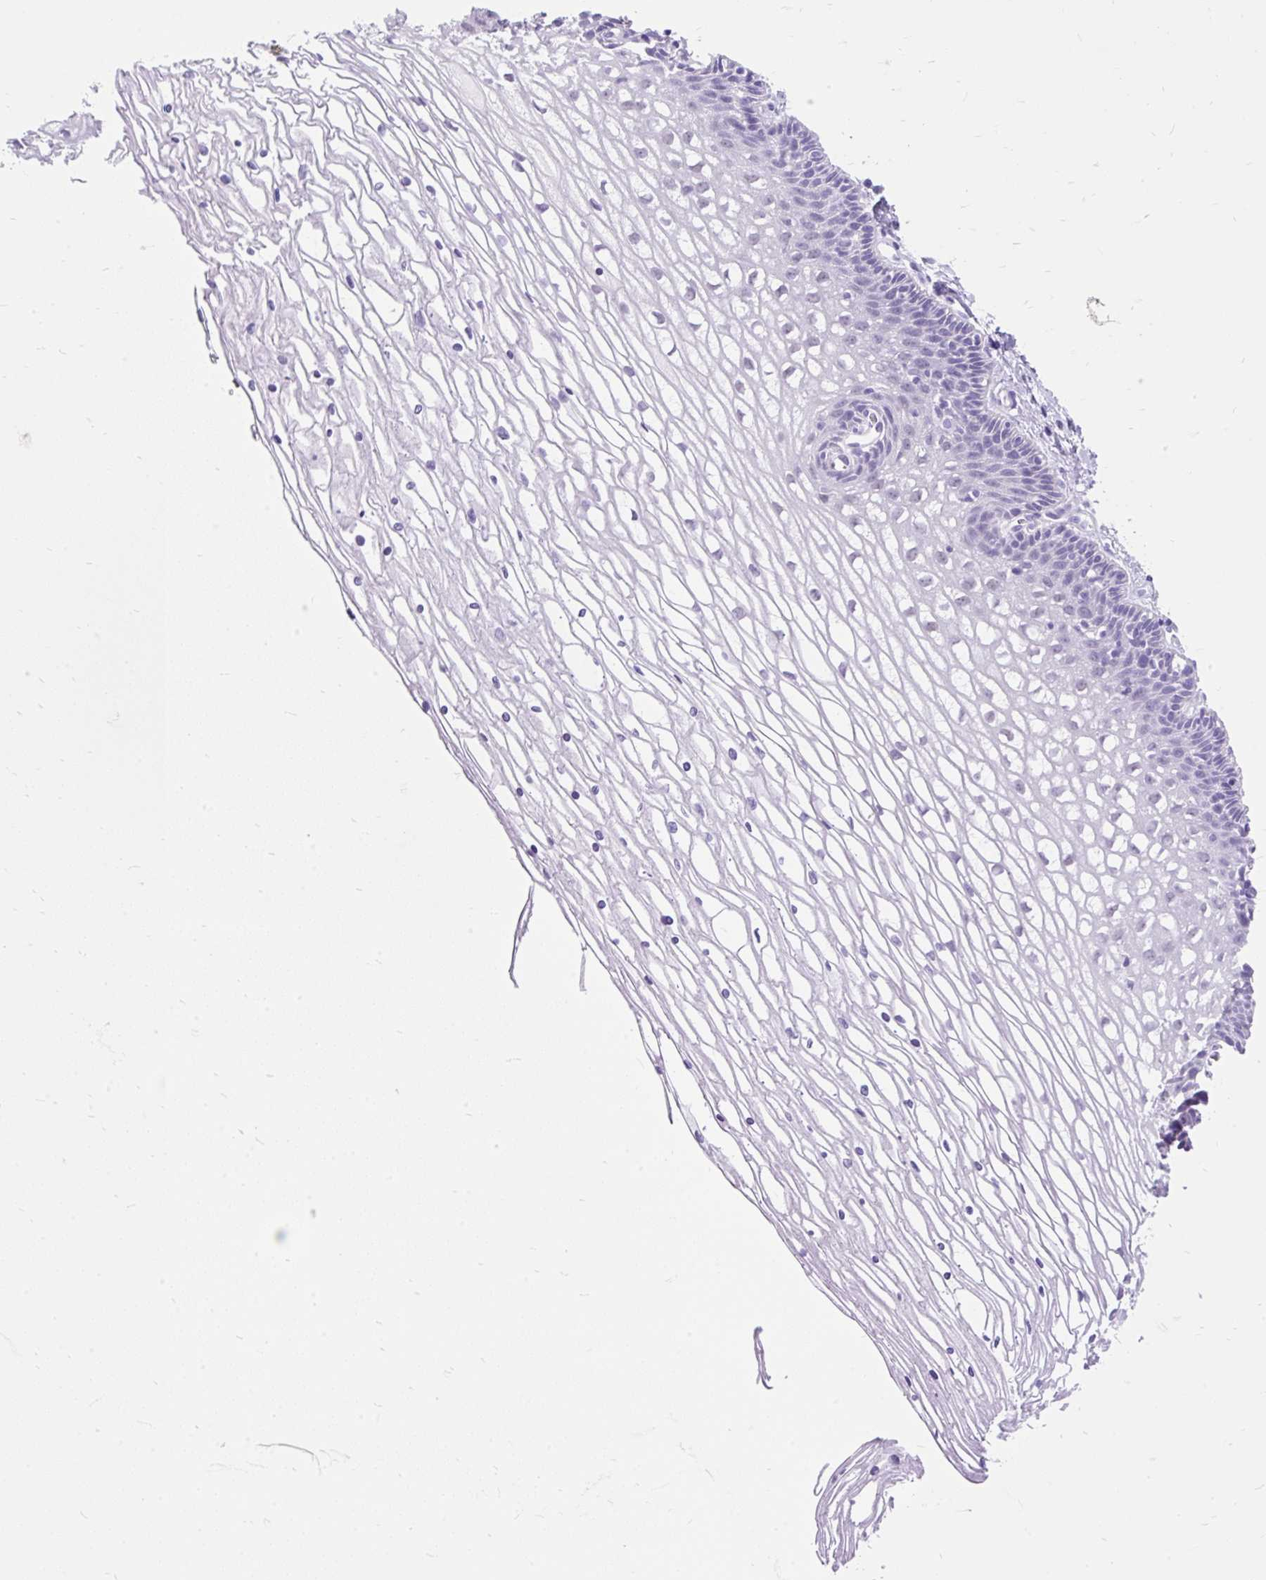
{"staining": {"intensity": "negative", "quantity": "none", "location": "none"}, "tissue": "cervix", "cell_type": "Glandular cells", "image_type": "normal", "snomed": [{"axis": "morphology", "description": "Normal tissue, NOS"}, {"axis": "topography", "description": "Cervix"}], "caption": "Immunohistochemical staining of benign human cervix displays no significant staining in glandular cells.", "gene": "SCGB1A1", "patient": {"sex": "female", "age": 36}}